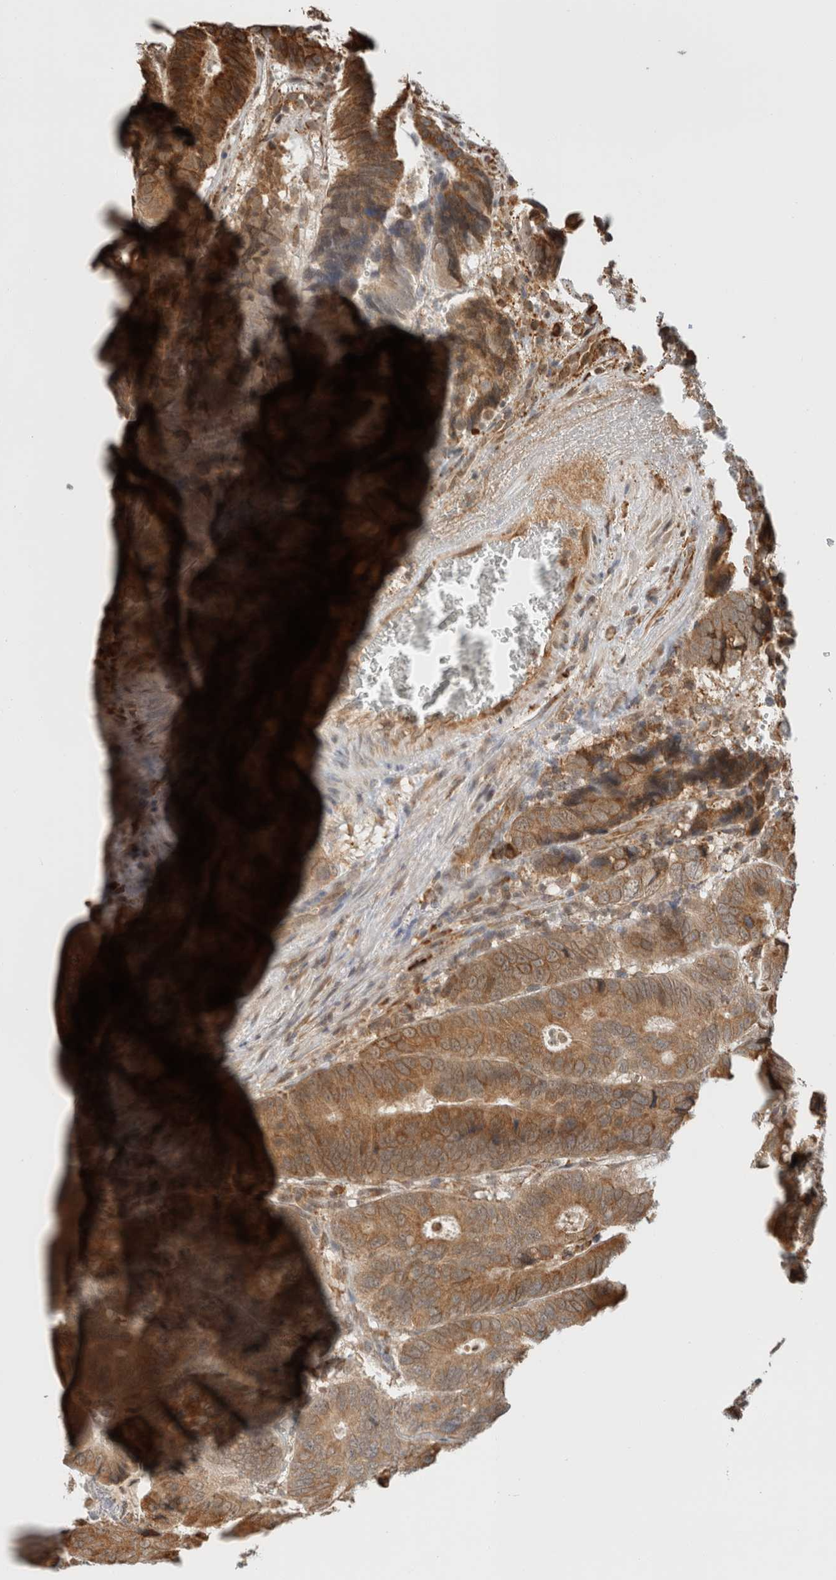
{"staining": {"intensity": "moderate", "quantity": ">75%", "location": "cytoplasmic/membranous"}, "tissue": "colorectal cancer", "cell_type": "Tumor cells", "image_type": "cancer", "snomed": [{"axis": "morphology", "description": "Inflammation, NOS"}, {"axis": "morphology", "description": "Adenocarcinoma, NOS"}, {"axis": "topography", "description": "Colon"}], "caption": "Brown immunohistochemical staining in colorectal cancer (adenocarcinoma) displays moderate cytoplasmic/membranous staining in about >75% of tumor cells.", "gene": "MS4A7", "patient": {"sex": "male", "age": 72}}